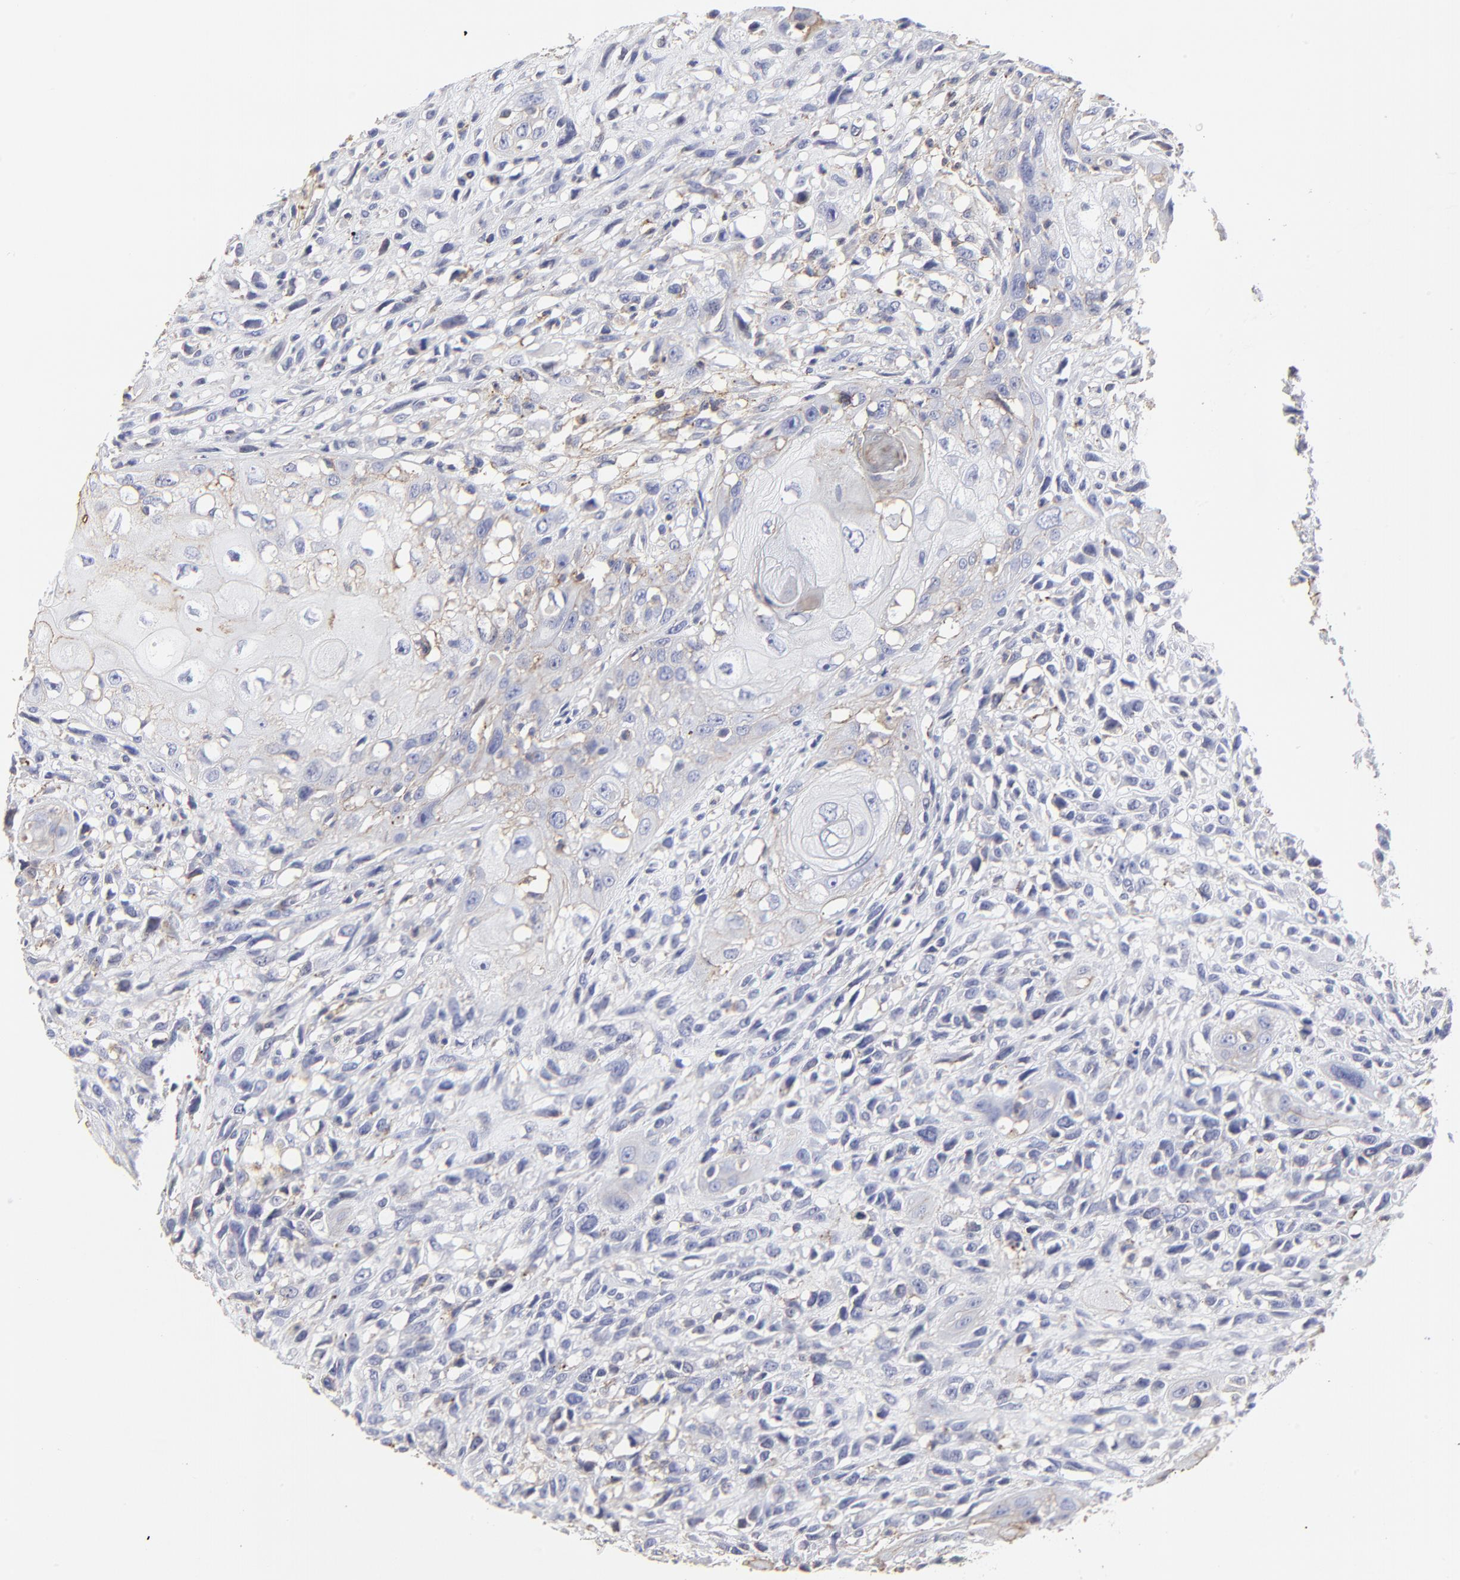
{"staining": {"intensity": "negative", "quantity": "none", "location": "none"}, "tissue": "head and neck cancer", "cell_type": "Tumor cells", "image_type": "cancer", "snomed": [{"axis": "morphology", "description": "Necrosis, NOS"}, {"axis": "morphology", "description": "Neoplasm, malignant, NOS"}, {"axis": "topography", "description": "Salivary gland"}, {"axis": "topography", "description": "Head-Neck"}], "caption": "The immunohistochemistry (IHC) histopathology image has no significant positivity in tumor cells of head and neck cancer (neoplasm (malignant)) tissue.", "gene": "ANXA6", "patient": {"sex": "male", "age": 43}}